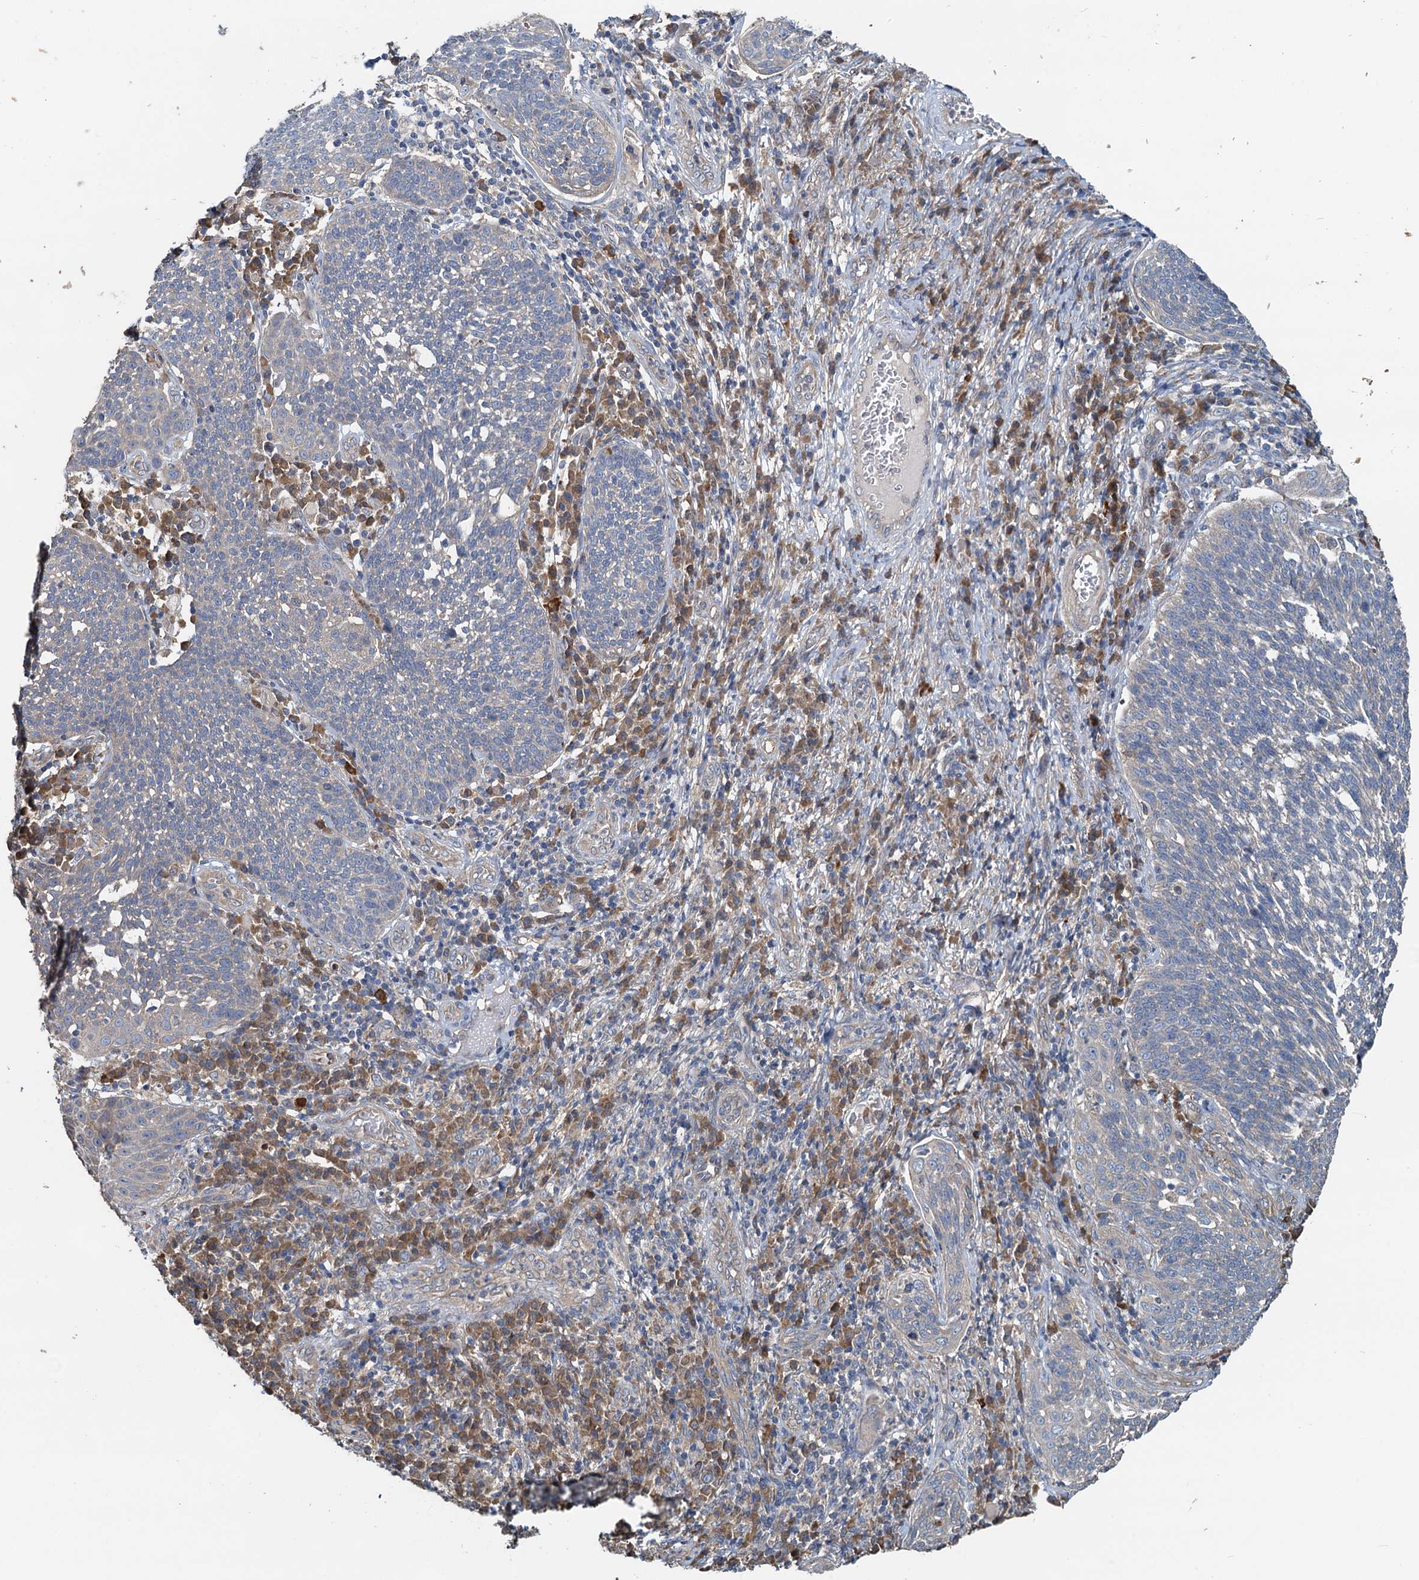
{"staining": {"intensity": "negative", "quantity": "none", "location": "none"}, "tissue": "cervical cancer", "cell_type": "Tumor cells", "image_type": "cancer", "snomed": [{"axis": "morphology", "description": "Squamous cell carcinoma, NOS"}, {"axis": "topography", "description": "Cervix"}], "caption": "The photomicrograph exhibits no significant positivity in tumor cells of cervical squamous cell carcinoma.", "gene": "HYI", "patient": {"sex": "female", "age": 34}}